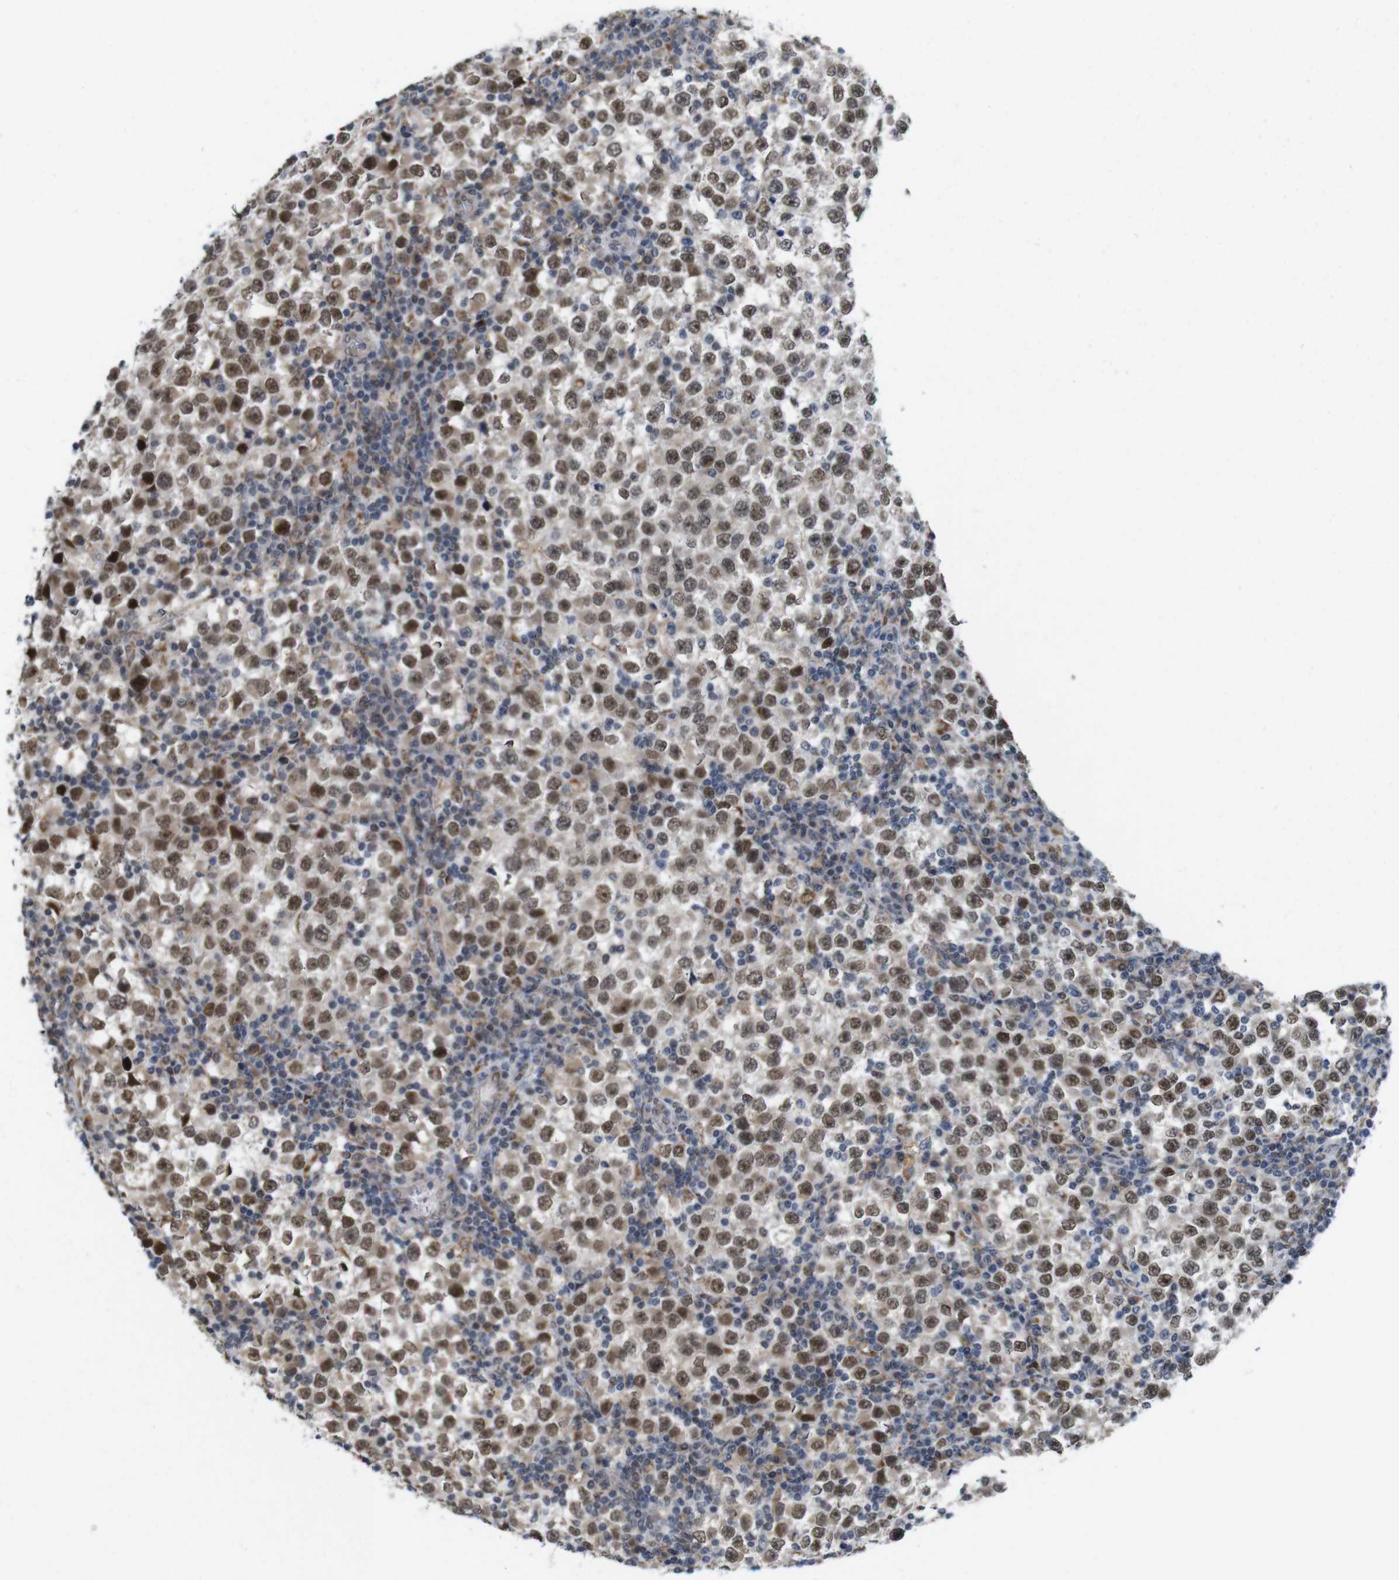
{"staining": {"intensity": "strong", "quantity": ">75%", "location": "cytoplasmic/membranous,nuclear"}, "tissue": "testis cancer", "cell_type": "Tumor cells", "image_type": "cancer", "snomed": [{"axis": "morphology", "description": "Seminoma, NOS"}, {"axis": "topography", "description": "Testis"}], "caption": "Seminoma (testis) tissue shows strong cytoplasmic/membranous and nuclear positivity in about >75% of tumor cells, visualized by immunohistochemistry.", "gene": "PNMA8A", "patient": {"sex": "male", "age": 65}}